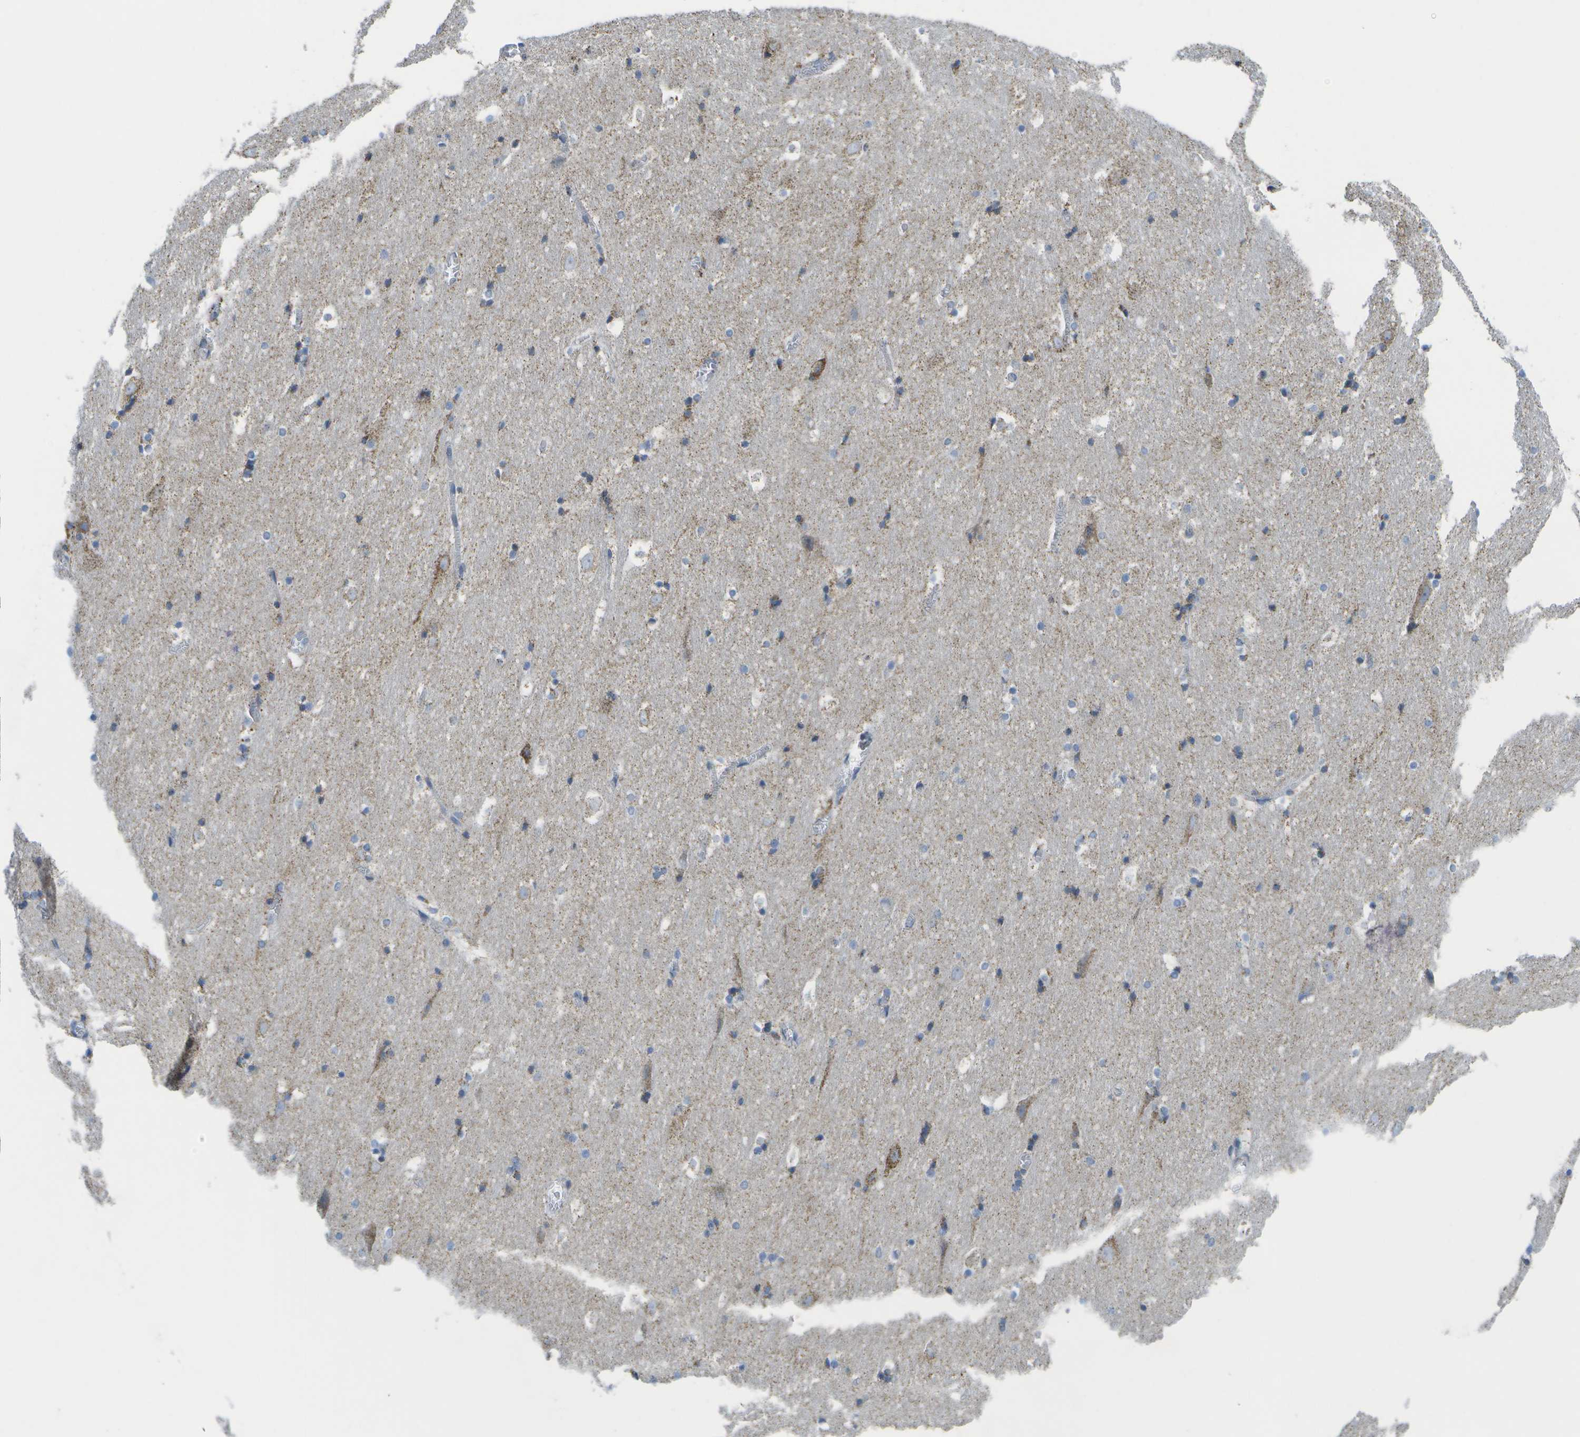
{"staining": {"intensity": "moderate", "quantity": "<25%", "location": "cytoplasmic/membranous"}, "tissue": "hippocampus", "cell_type": "Glial cells", "image_type": "normal", "snomed": [{"axis": "morphology", "description": "Normal tissue, NOS"}, {"axis": "topography", "description": "Hippocampus"}], "caption": "The histopathology image reveals immunohistochemical staining of normal hippocampus. There is moderate cytoplasmic/membranous positivity is identified in approximately <25% of glial cells. The staining was performed using DAB (3,3'-diaminobenzidine), with brown indicating positive protein expression. Nuclei are stained blue with hematoxylin.", "gene": "TMEM223", "patient": {"sex": "male", "age": 45}}